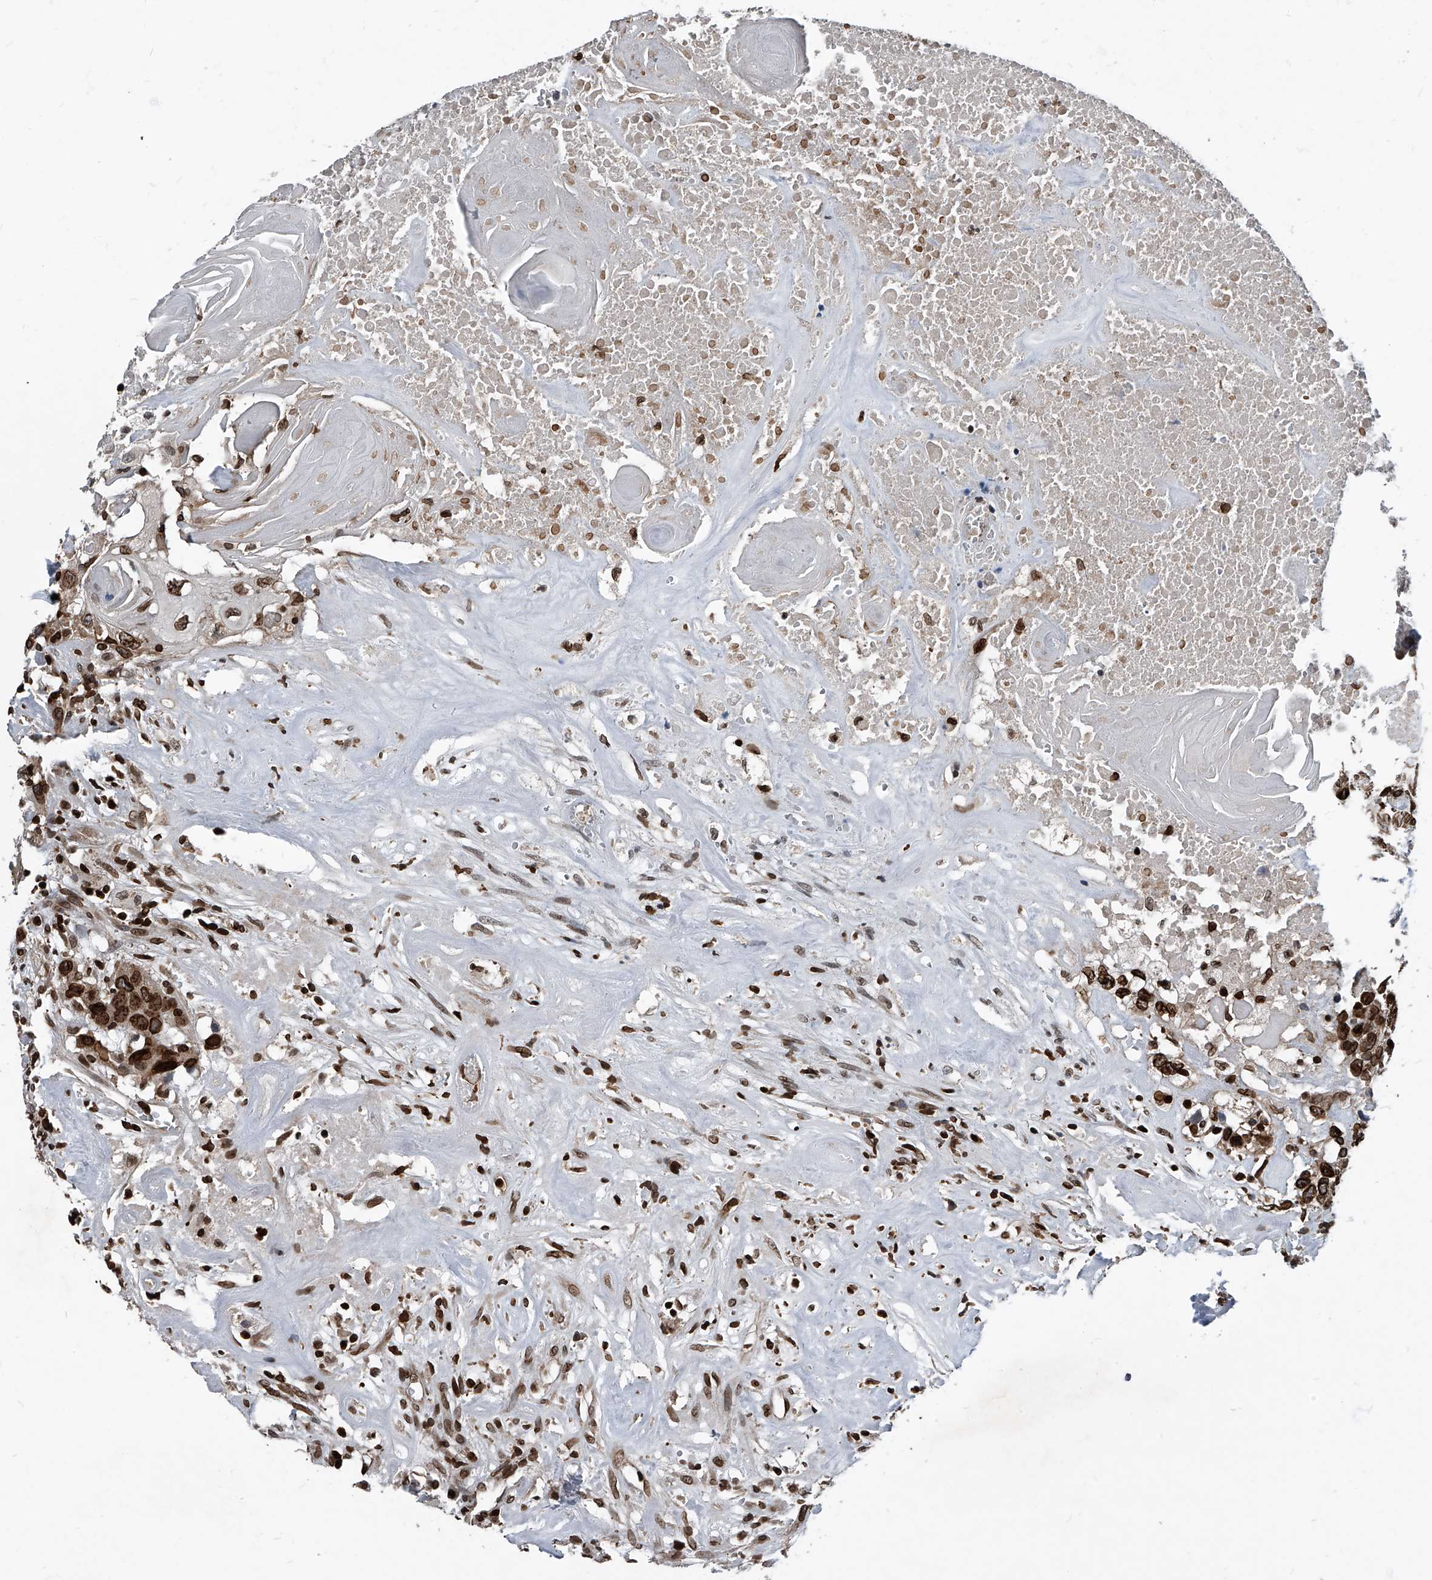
{"staining": {"intensity": "strong", "quantity": ">75%", "location": "cytoplasmic/membranous,nuclear"}, "tissue": "head and neck cancer", "cell_type": "Tumor cells", "image_type": "cancer", "snomed": [{"axis": "morphology", "description": "Squamous cell carcinoma, NOS"}, {"axis": "topography", "description": "Head-Neck"}], "caption": "Immunohistochemical staining of human head and neck squamous cell carcinoma exhibits strong cytoplasmic/membranous and nuclear protein positivity in approximately >75% of tumor cells.", "gene": "PHF20", "patient": {"sex": "male", "age": 66}}